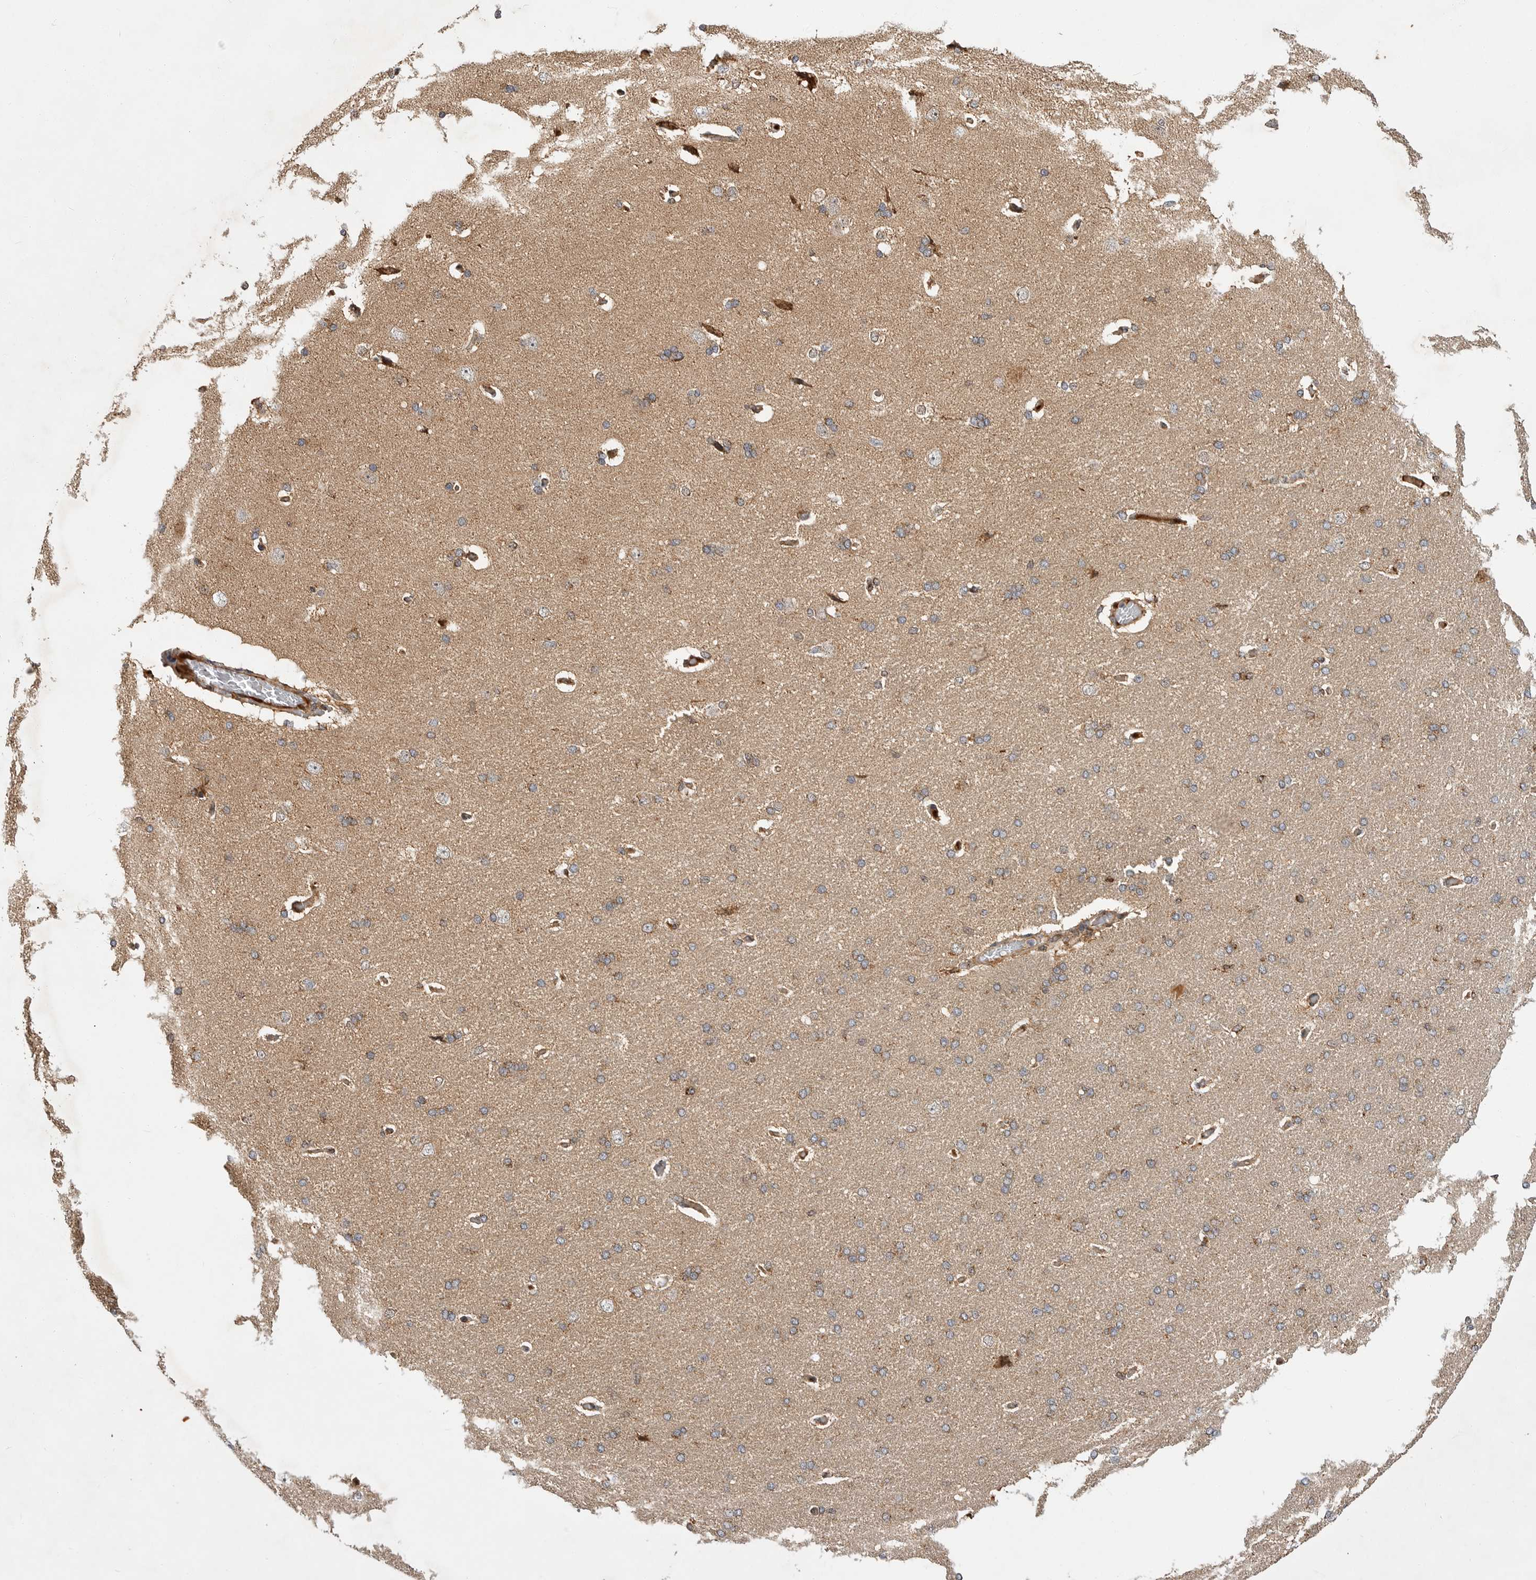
{"staining": {"intensity": "weak", "quantity": ">75%", "location": "cytoplasmic/membranous"}, "tissue": "cerebral cortex", "cell_type": "Endothelial cells", "image_type": "normal", "snomed": [{"axis": "morphology", "description": "Normal tissue, NOS"}, {"axis": "topography", "description": "Cerebral cortex"}], "caption": "IHC staining of benign cerebral cortex, which demonstrates low levels of weak cytoplasmic/membranous positivity in approximately >75% of endothelial cells indicating weak cytoplasmic/membranous protein staining. The staining was performed using DAB (3,3'-diaminobenzidine) (brown) for protein detection and nuclei were counterstained in hematoxylin (blue).", "gene": "KYAT3", "patient": {"sex": "male", "age": 62}}